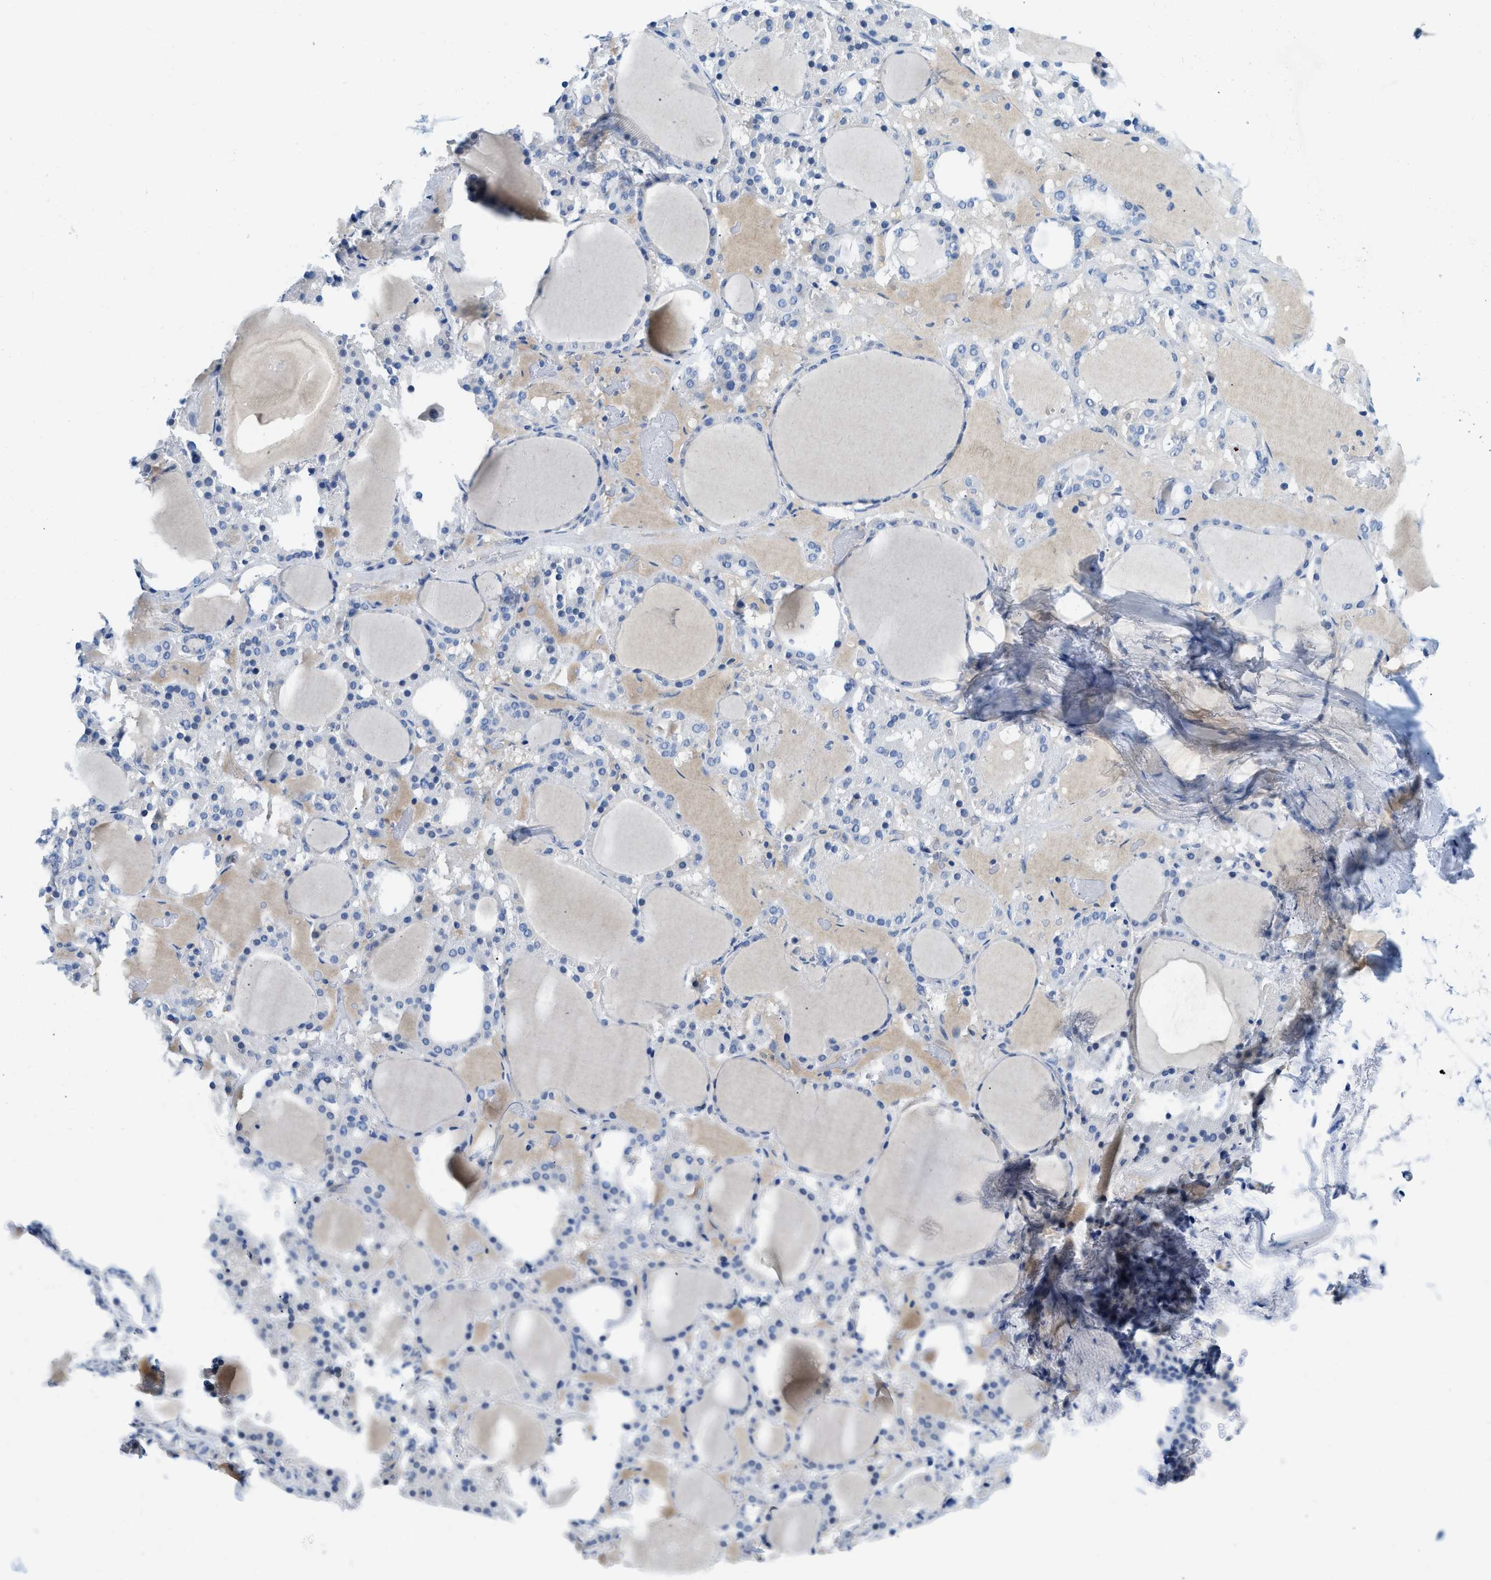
{"staining": {"intensity": "negative", "quantity": "none", "location": "none"}, "tissue": "thyroid gland", "cell_type": "Glandular cells", "image_type": "normal", "snomed": [{"axis": "morphology", "description": "Normal tissue, NOS"}, {"axis": "morphology", "description": "Carcinoma, NOS"}, {"axis": "topography", "description": "Thyroid gland"}], "caption": "This micrograph is of unremarkable thyroid gland stained with immunohistochemistry (IHC) to label a protein in brown with the nuclei are counter-stained blue. There is no staining in glandular cells. (DAB IHC visualized using brightfield microscopy, high magnification).", "gene": "MBL2", "patient": {"sex": "female", "age": 86}}